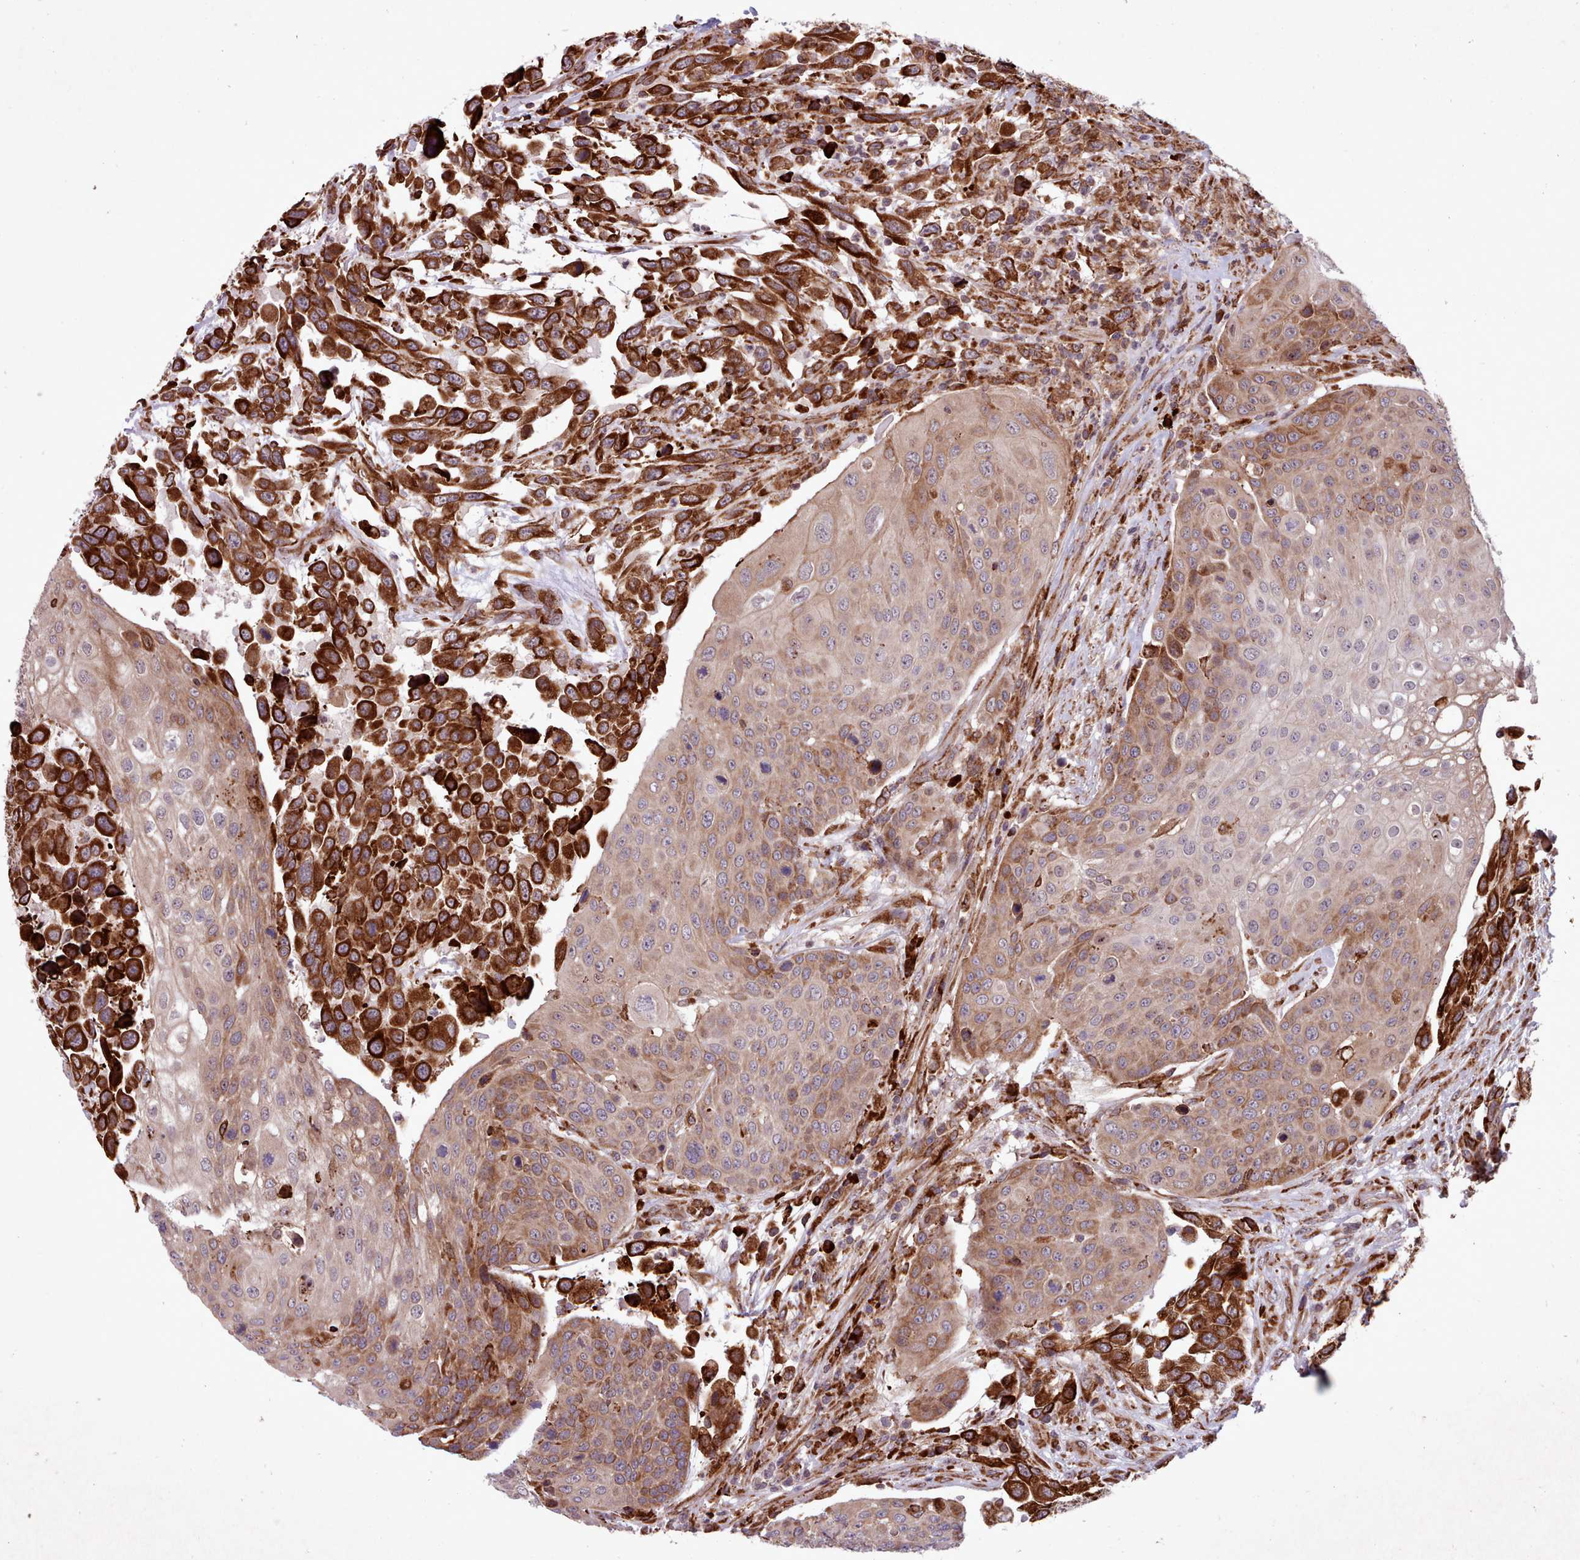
{"staining": {"intensity": "strong", "quantity": "25%-75%", "location": "cytoplasmic/membranous"}, "tissue": "urothelial cancer", "cell_type": "Tumor cells", "image_type": "cancer", "snomed": [{"axis": "morphology", "description": "Urothelial carcinoma, High grade"}, {"axis": "topography", "description": "Urinary bladder"}], "caption": "Strong cytoplasmic/membranous expression is seen in approximately 25%-75% of tumor cells in urothelial cancer.", "gene": "TTLL3", "patient": {"sex": "female", "age": 70}}